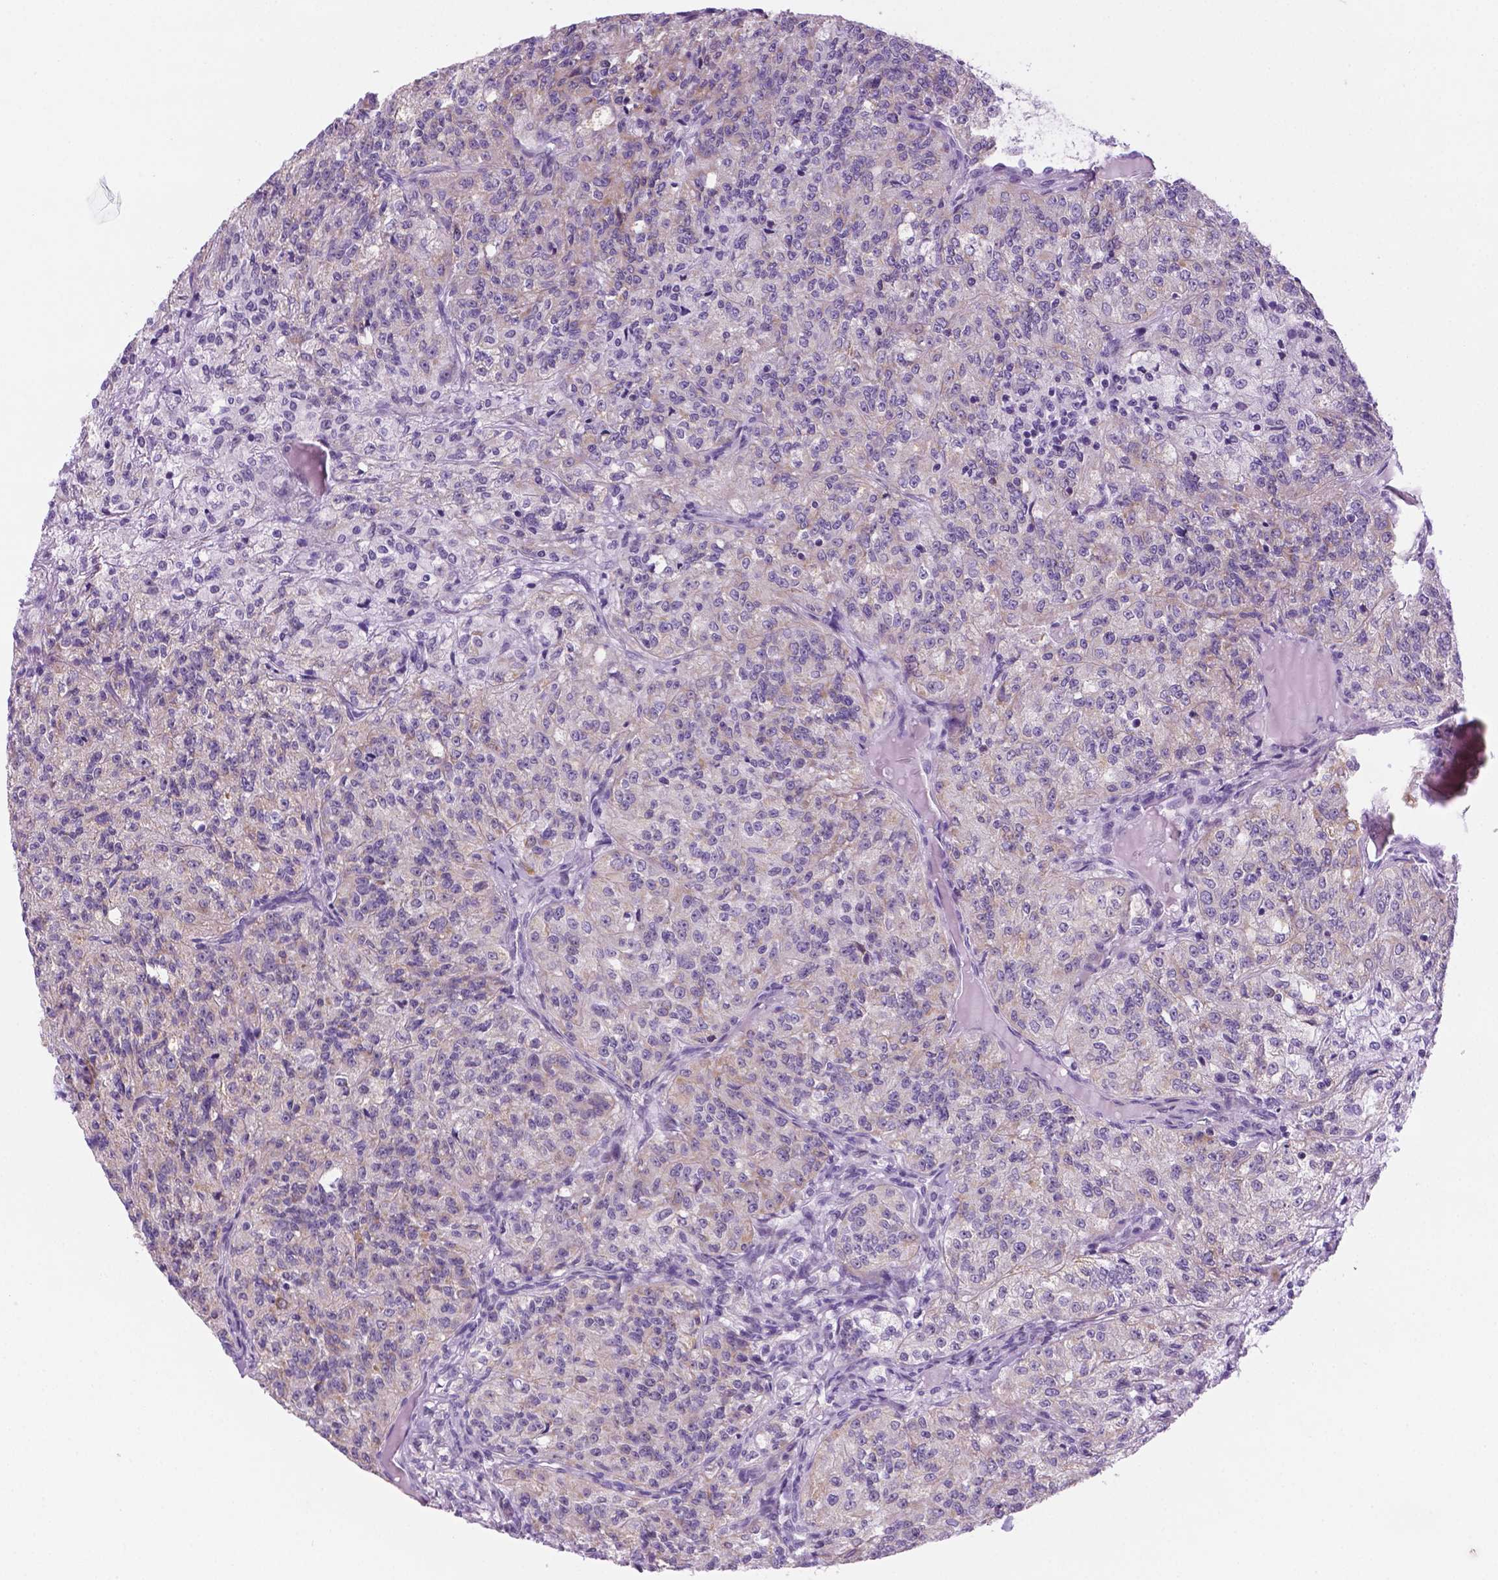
{"staining": {"intensity": "negative", "quantity": "none", "location": "none"}, "tissue": "renal cancer", "cell_type": "Tumor cells", "image_type": "cancer", "snomed": [{"axis": "morphology", "description": "Adenocarcinoma, NOS"}, {"axis": "topography", "description": "Kidney"}], "caption": "Tumor cells are negative for protein expression in human adenocarcinoma (renal). Brightfield microscopy of immunohistochemistry (IHC) stained with DAB (3,3'-diaminobenzidine) (brown) and hematoxylin (blue), captured at high magnification.", "gene": "C18orf21", "patient": {"sex": "female", "age": 63}}